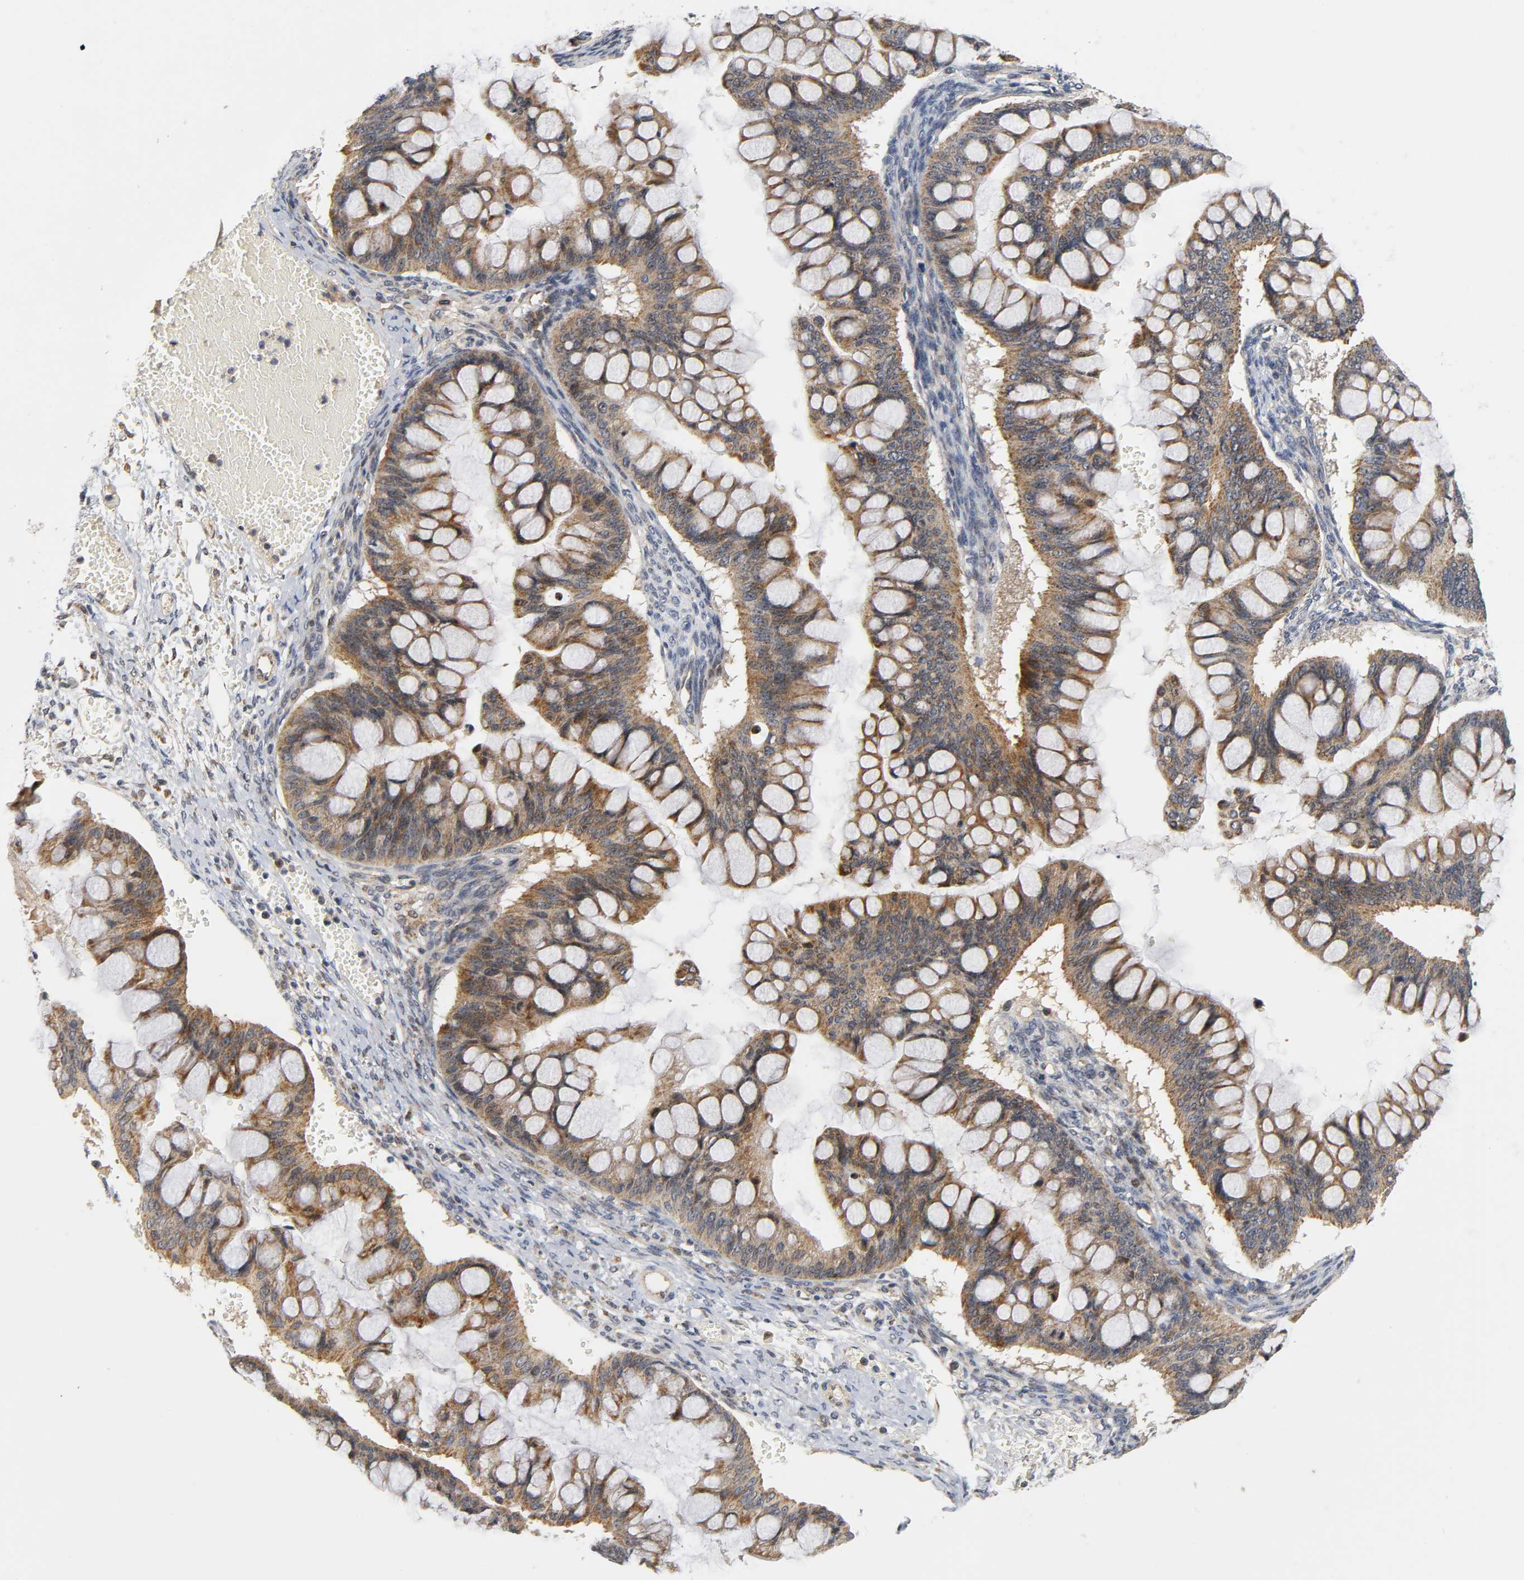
{"staining": {"intensity": "moderate", "quantity": ">75%", "location": "cytoplasmic/membranous"}, "tissue": "ovarian cancer", "cell_type": "Tumor cells", "image_type": "cancer", "snomed": [{"axis": "morphology", "description": "Cystadenocarcinoma, mucinous, NOS"}, {"axis": "topography", "description": "Ovary"}], "caption": "A medium amount of moderate cytoplasmic/membranous staining is present in about >75% of tumor cells in mucinous cystadenocarcinoma (ovarian) tissue.", "gene": "NRP1", "patient": {"sex": "female", "age": 73}}